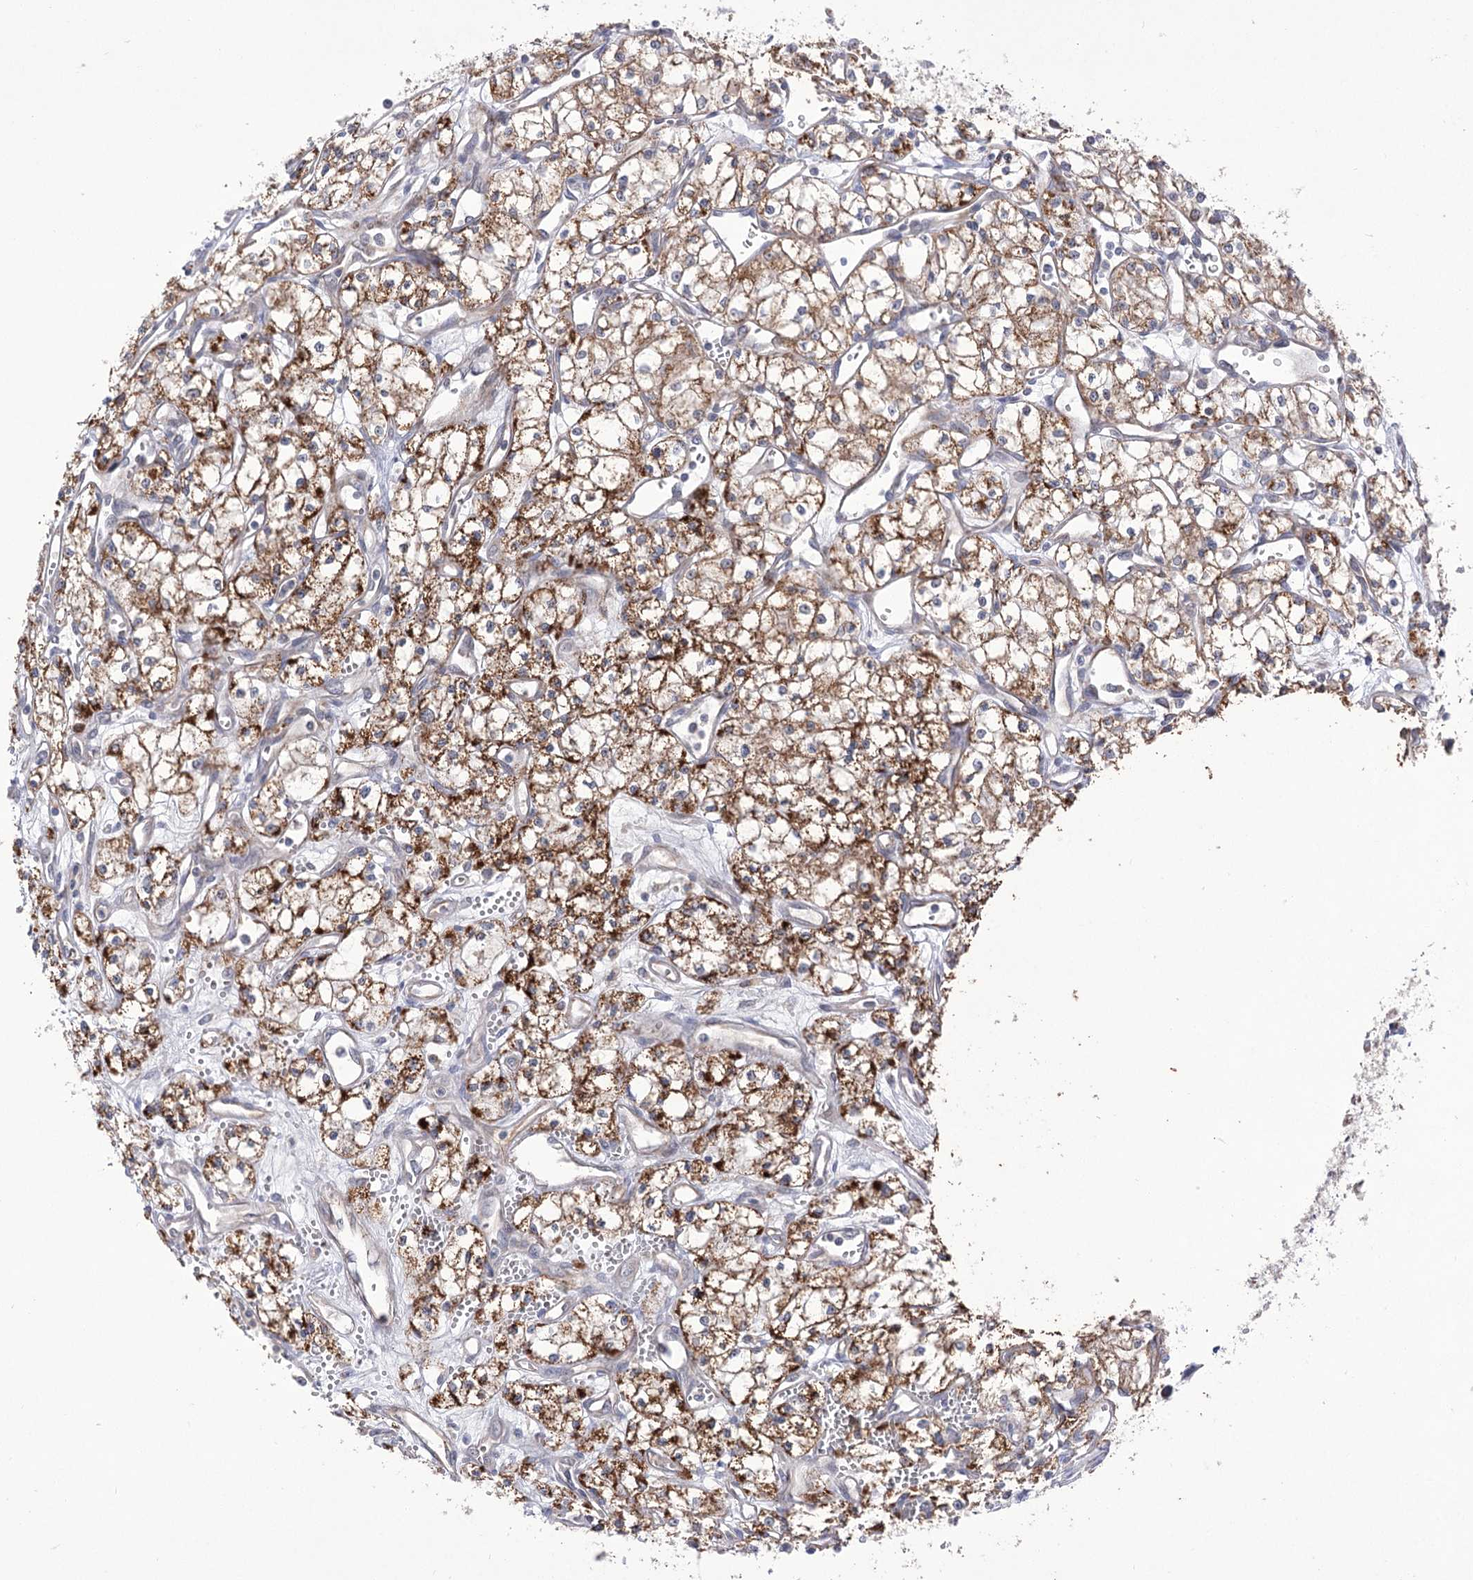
{"staining": {"intensity": "moderate", "quantity": ">75%", "location": "cytoplasmic/membranous"}, "tissue": "renal cancer", "cell_type": "Tumor cells", "image_type": "cancer", "snomed": [{"axis": "morphology", "description": "Adenocarcinoma, NOS"}, {"axis": "topography", "description": "Kidney"}], "caption": "Protein staining by immunohistochemistry (IHC) displays moderate cytoplasmic/membranous positivity in about >75% of tumor cells in renal cancer. (Brightfield microscopy of DAB IHC at high magnification).", "gene": "ECHDC3", "patient": {"sex": "male", "age": 59}}